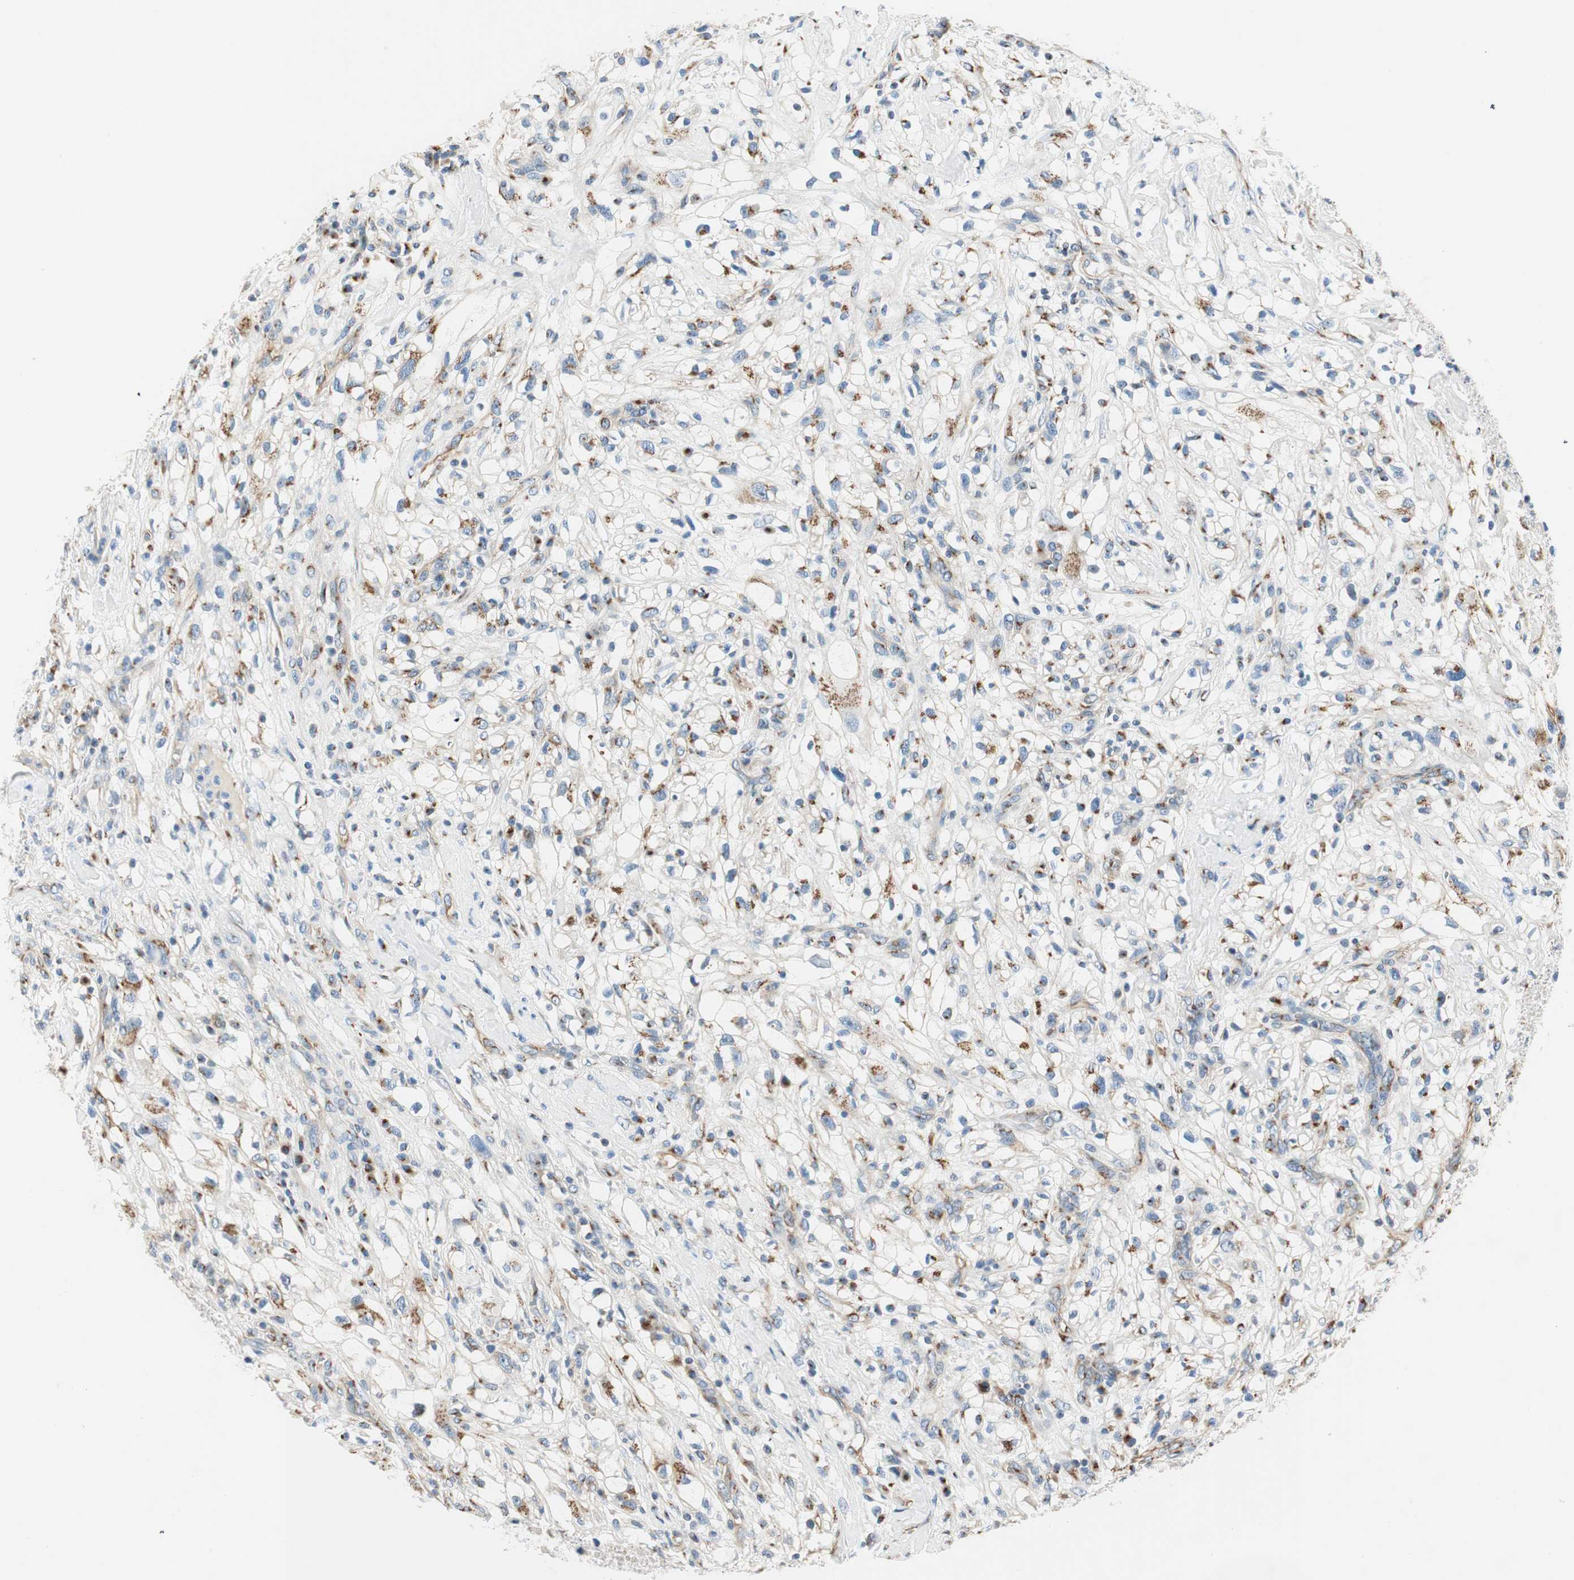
{"staining": {"intensity": "moderate", "quantity": "25%-75%", "location": "cytoplasmic/membranous"}, "tissue": "renal cancer", "cell_type": "Tumor cells", "image_type": "cancer", "snomed": [{"axis": "morphology", "description": "Adenocarcinoma, NOS"}, {"axis": "topography", "description": "Kidney"}], "caption": "Adenocarcinoma (renal) stained with a protein marker displays moderate staining in tumor cells.", "gene": "TMF1", "patient": {"sex": "female", "age": 60}}